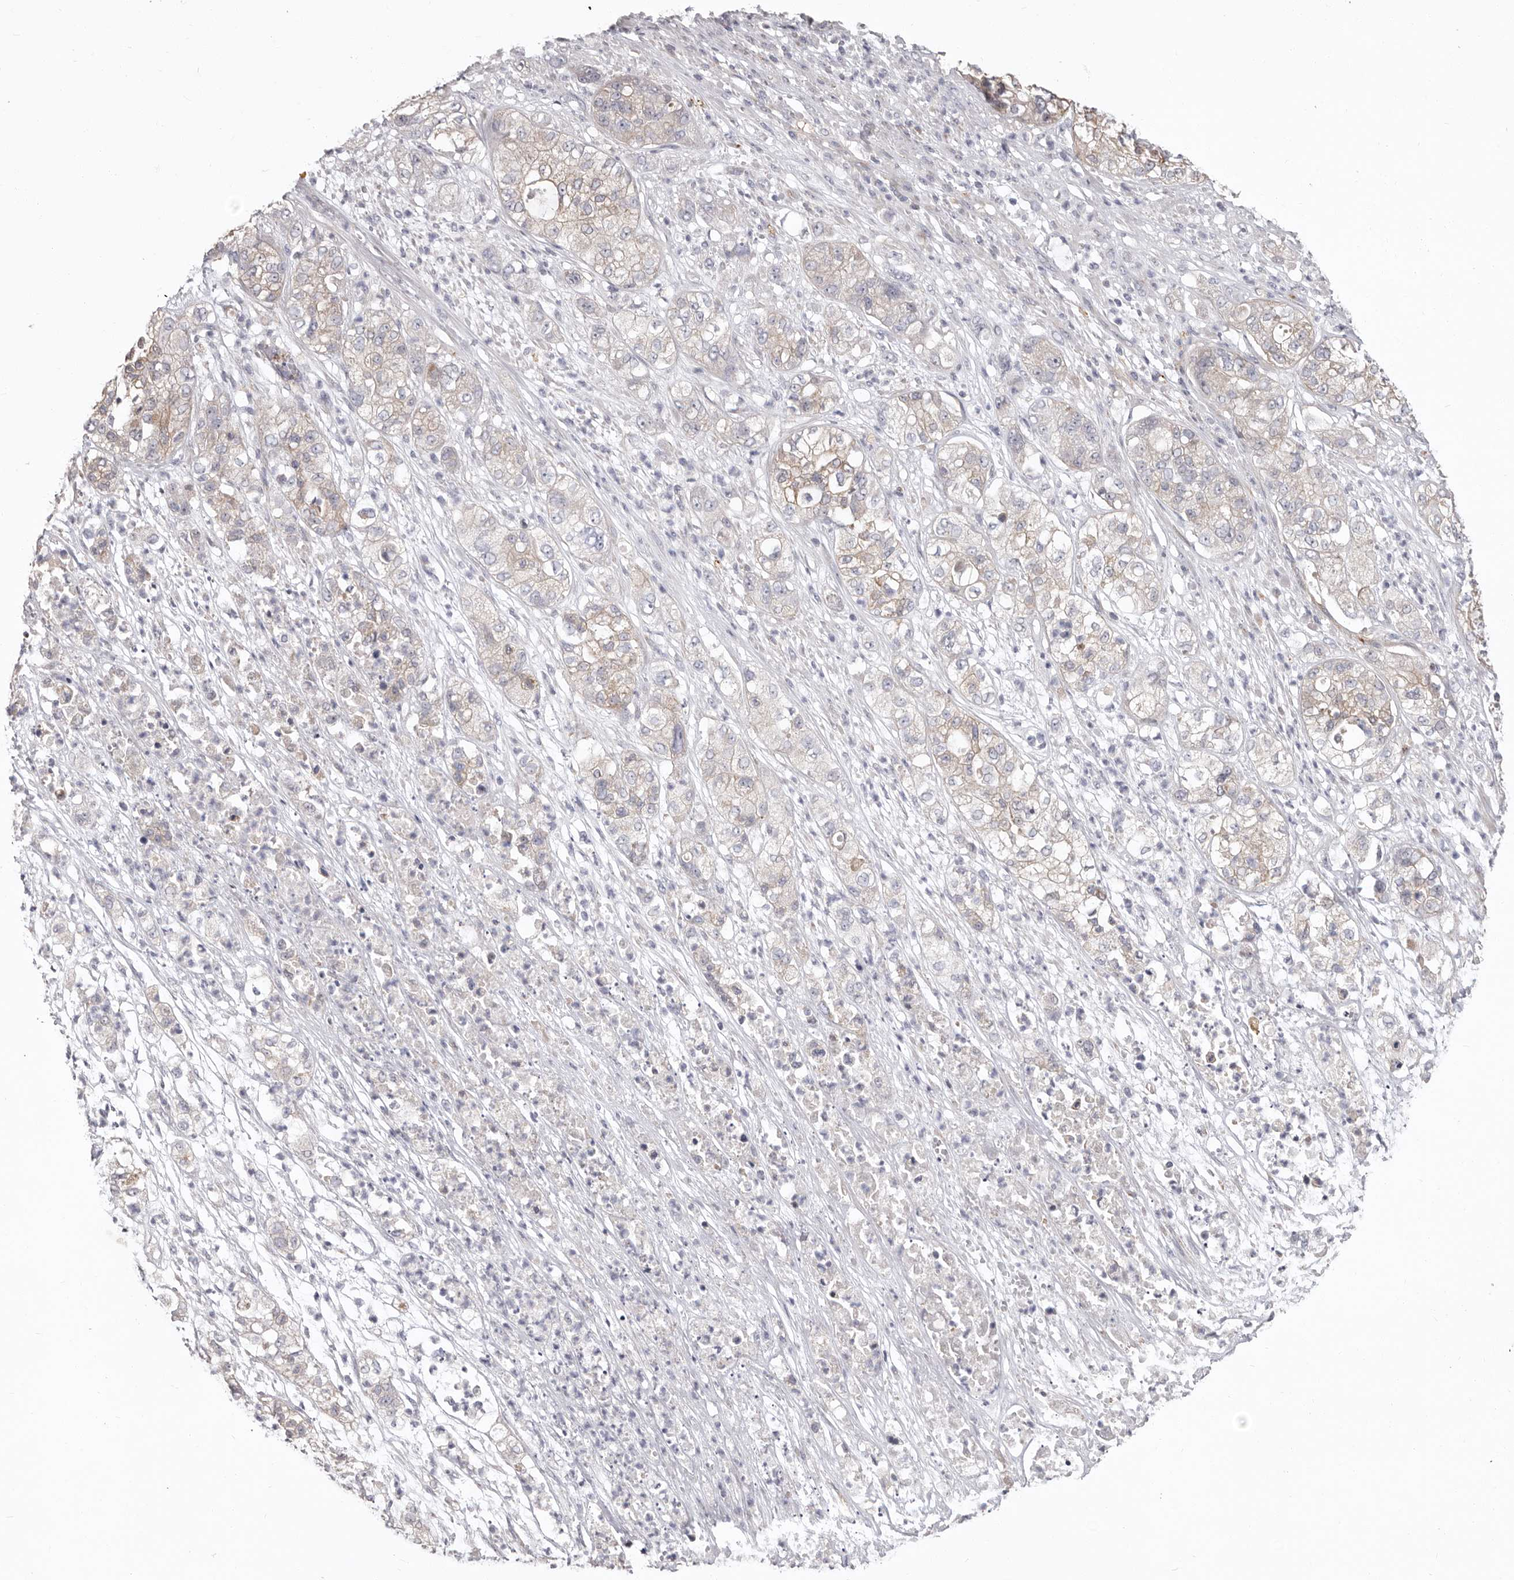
{"staining": {"intensity": "weak", "quantity": ">75%", "location": "cytoplasmic/membranous"}, "tissue": "pancreatic cancer", "cell_type": "Tumor cells", "image_type": "cancer", "snomed": [{"axis": "morphology", "description": "Adenocarcinoma, NOS"}, {"axis": "topography", "description": "Pancreas"}], "caption": "Immunohistochemistry staining of pancreatic adenocarcinoma, which exhibits low levels of weak cytoplasmic/membranous positivity in approximately >75% of tumor cells indicating weak cytoplasmic/membranous protein expression. The staining was performed using DAB (brown) for protein detection and nuclei were counterstained in hematoxylin (blue).", "gene": "FMO2", "patient": {"sex": "female", "age": 78}}